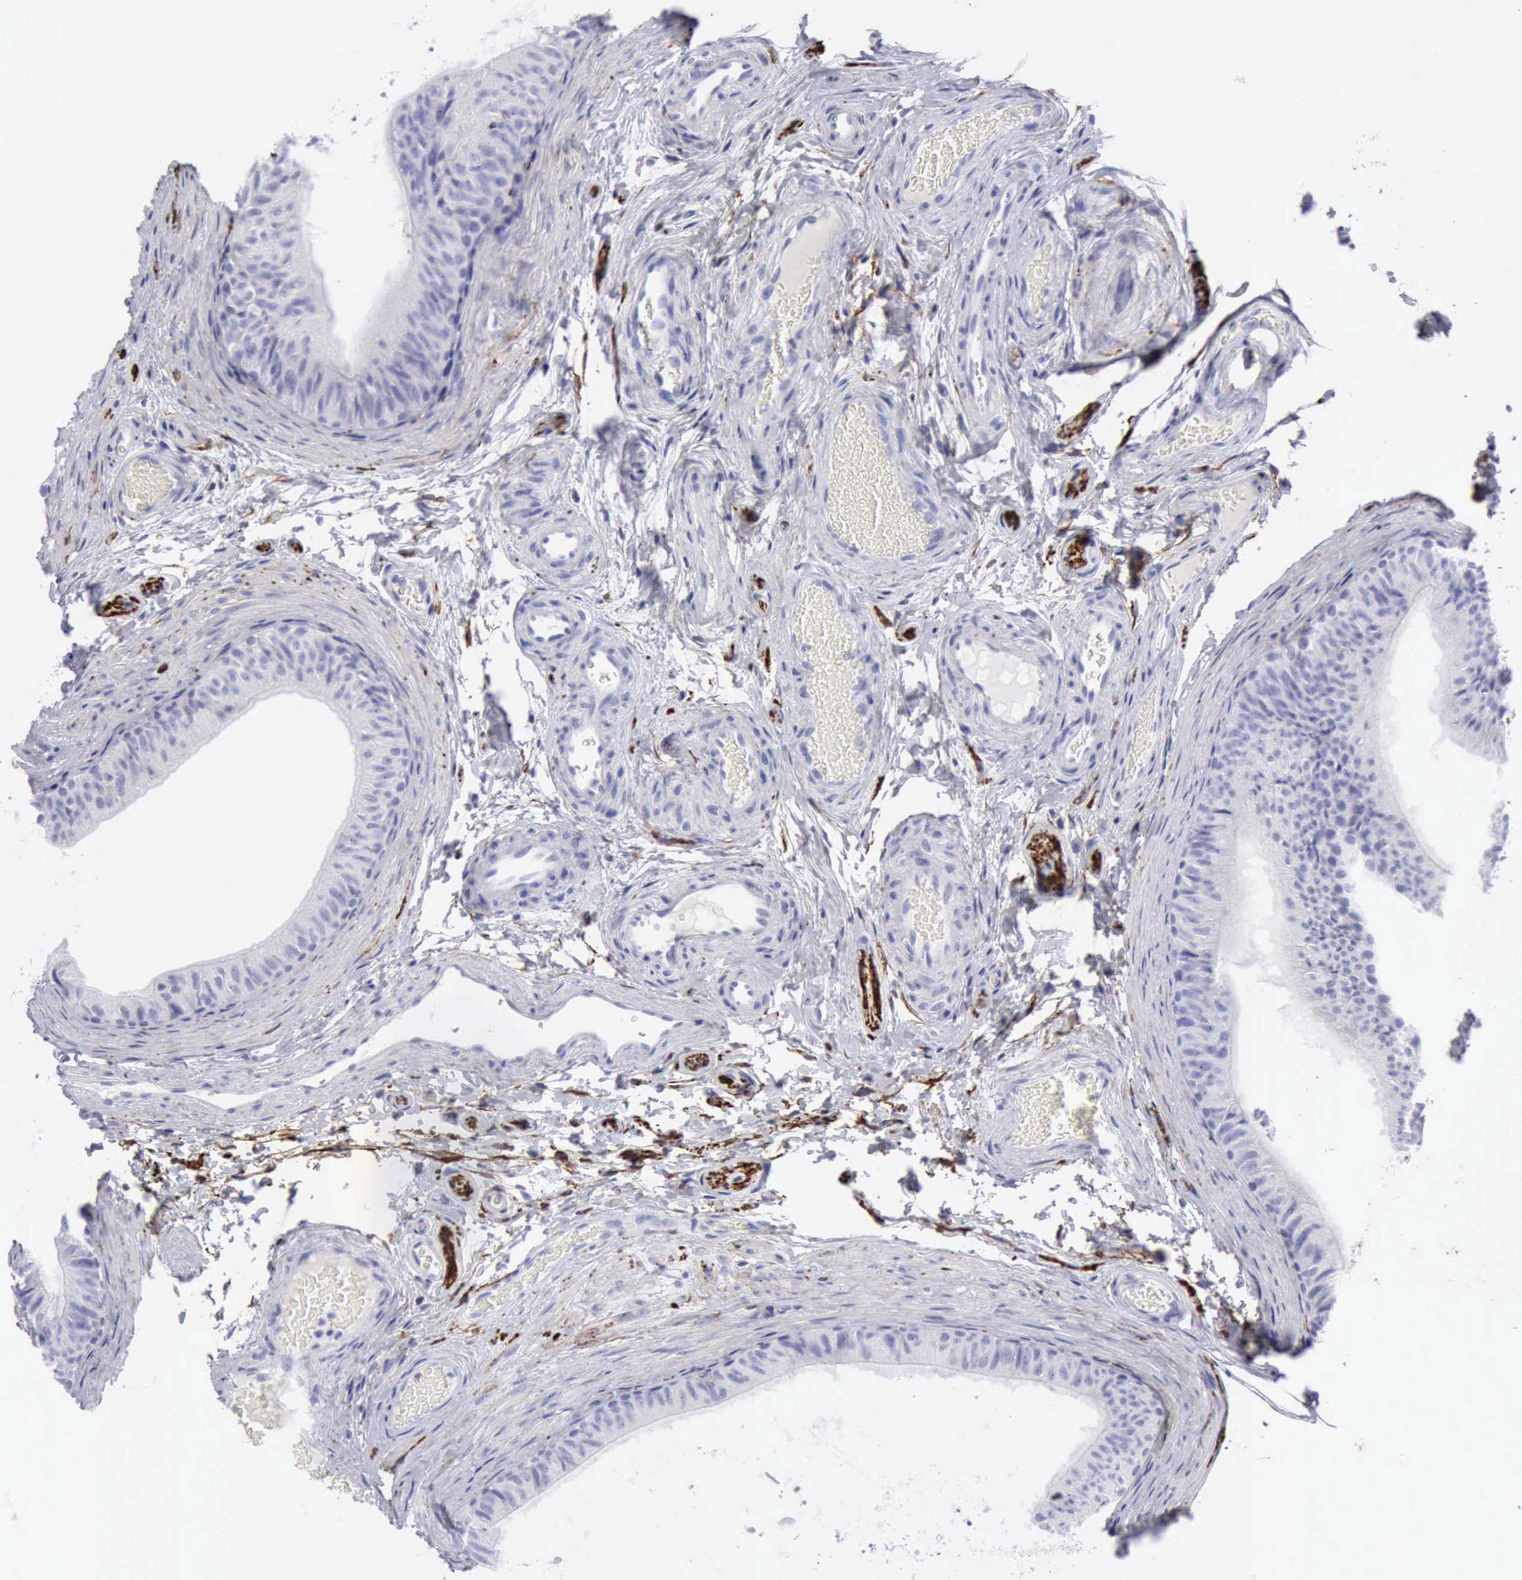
{"staining": {"intensity": "negative", "quantity": "none", "location": "none"}, "tissue": "epididymis", "cell_type": "Glandular cells", "image_type": "normal", "snomed": [{"axis": "morphology", "description": "Normal tissue, NOS"}, {"axis": "topography", "description": "Testis"}, {"axis": "topography", "description": "Epididymis"}], "caption": "Immunohistochemistry image of unremarkable human epididymis stained for a protein (brown), which exhibits no expression in glandular cells. (DAB IHC, high magnification).", "gene": "NCAM1", "patient": {"sex": "male", "age": 36}}